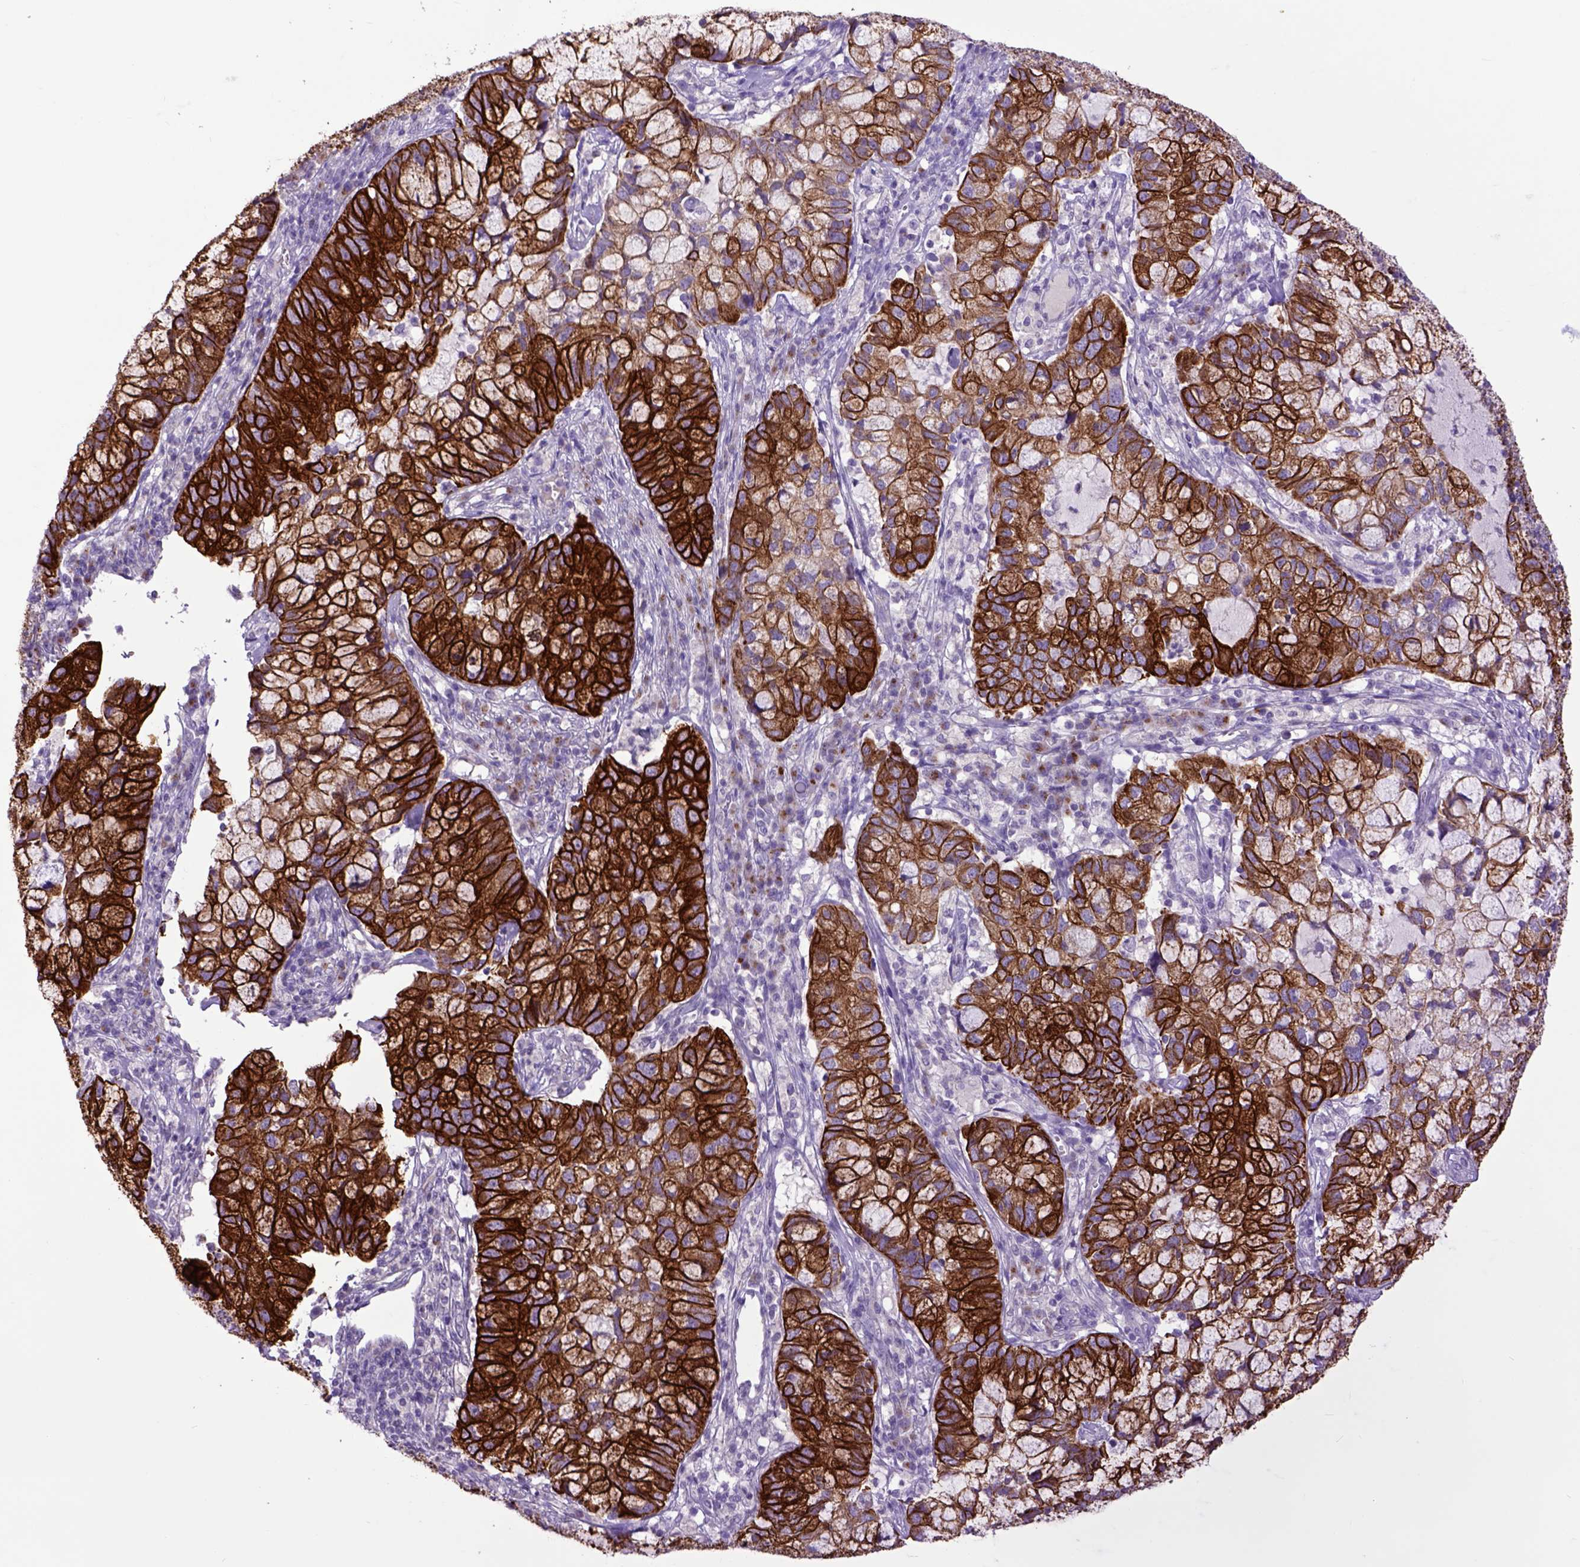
{"staining": {"intensity": "strong", "quantity": ">75%", "location": "cytoplasmic/membranous"}, "tissue": "cervical cancer", "cell_type": "Tumor cells", "image_type": "cancer", "snomed": [{"axis": "morphology", "description": "Adenocarcinoma, NOS"}, {"axis": "topography", "description": "Cervix"}], "caption": "Immunohistochemistry (IHC) staining of cervical cancer, which demonstrates high levels of strong cytoplasmic/membranous expression in approximately >75% of tumor cells indicating strong cytoplasmic/membranous protein positivity. The staining was performed using DAB (brown) for protein detection and nuclei were counterstained in hematoxylin (blue).", "gene": "RAB25", "patient": {"sex": "female", "age": 40}}